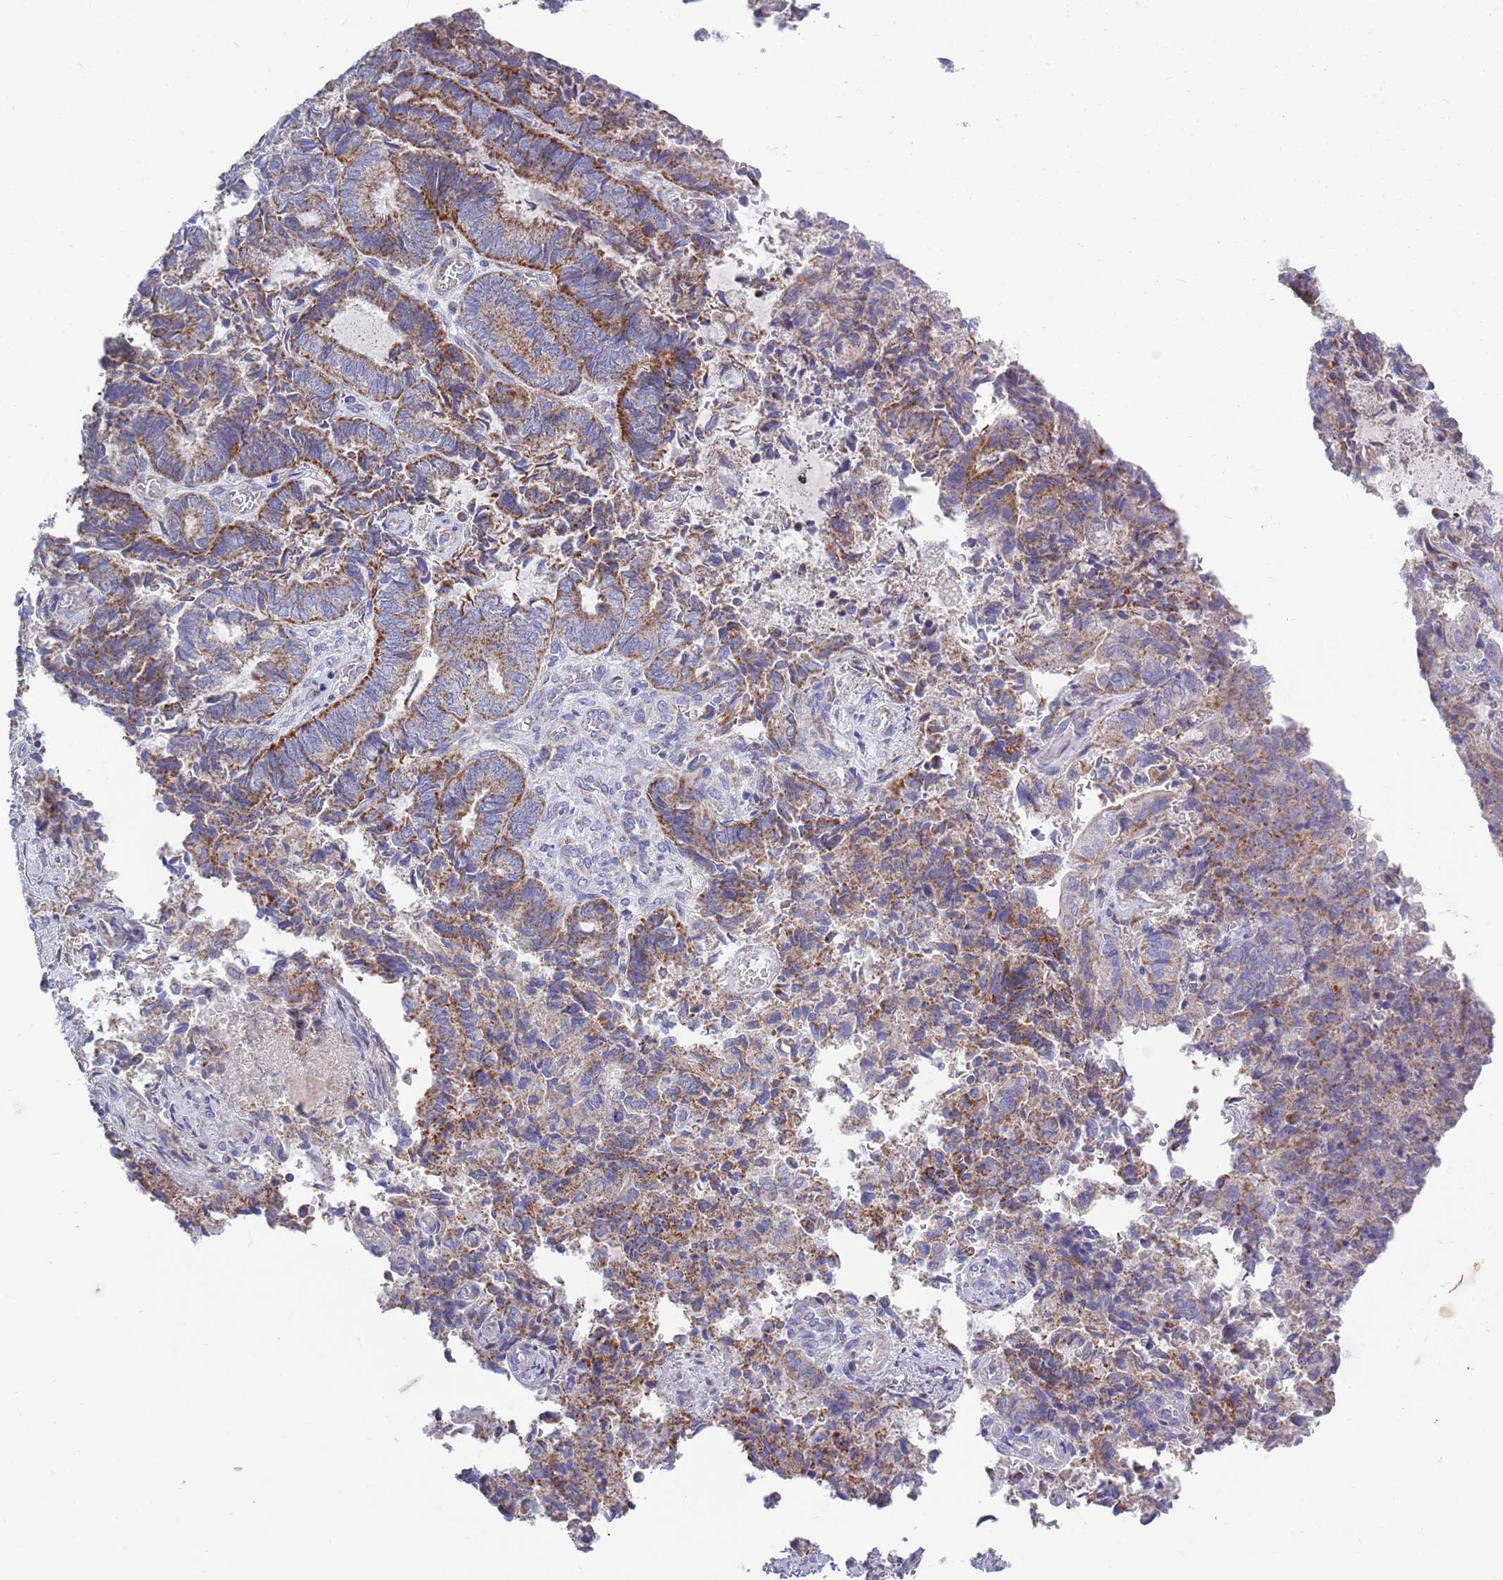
{"staining": {"intensity": "moderate", "quantity": ">75%", "location": "cytoplasmic/membranous"}, "tissue": "endometrial cancer", "cell_type": "Tumor cells", "image_type": "cancer", "snomed": [{"axis": "morphology", "description": "Adenocarcinoma, NOS"}, {"axis": "topography", "description": "Endometrium"}], "caption": "Immunohistochemical staining of human endometrial cancer (adenocarcinoma) displays moderate cytoplasmic/membranous protein staining in about >75% of tumor cells.", "gene": "EMC8", "patient": {"sex": "female", "age": 80}}